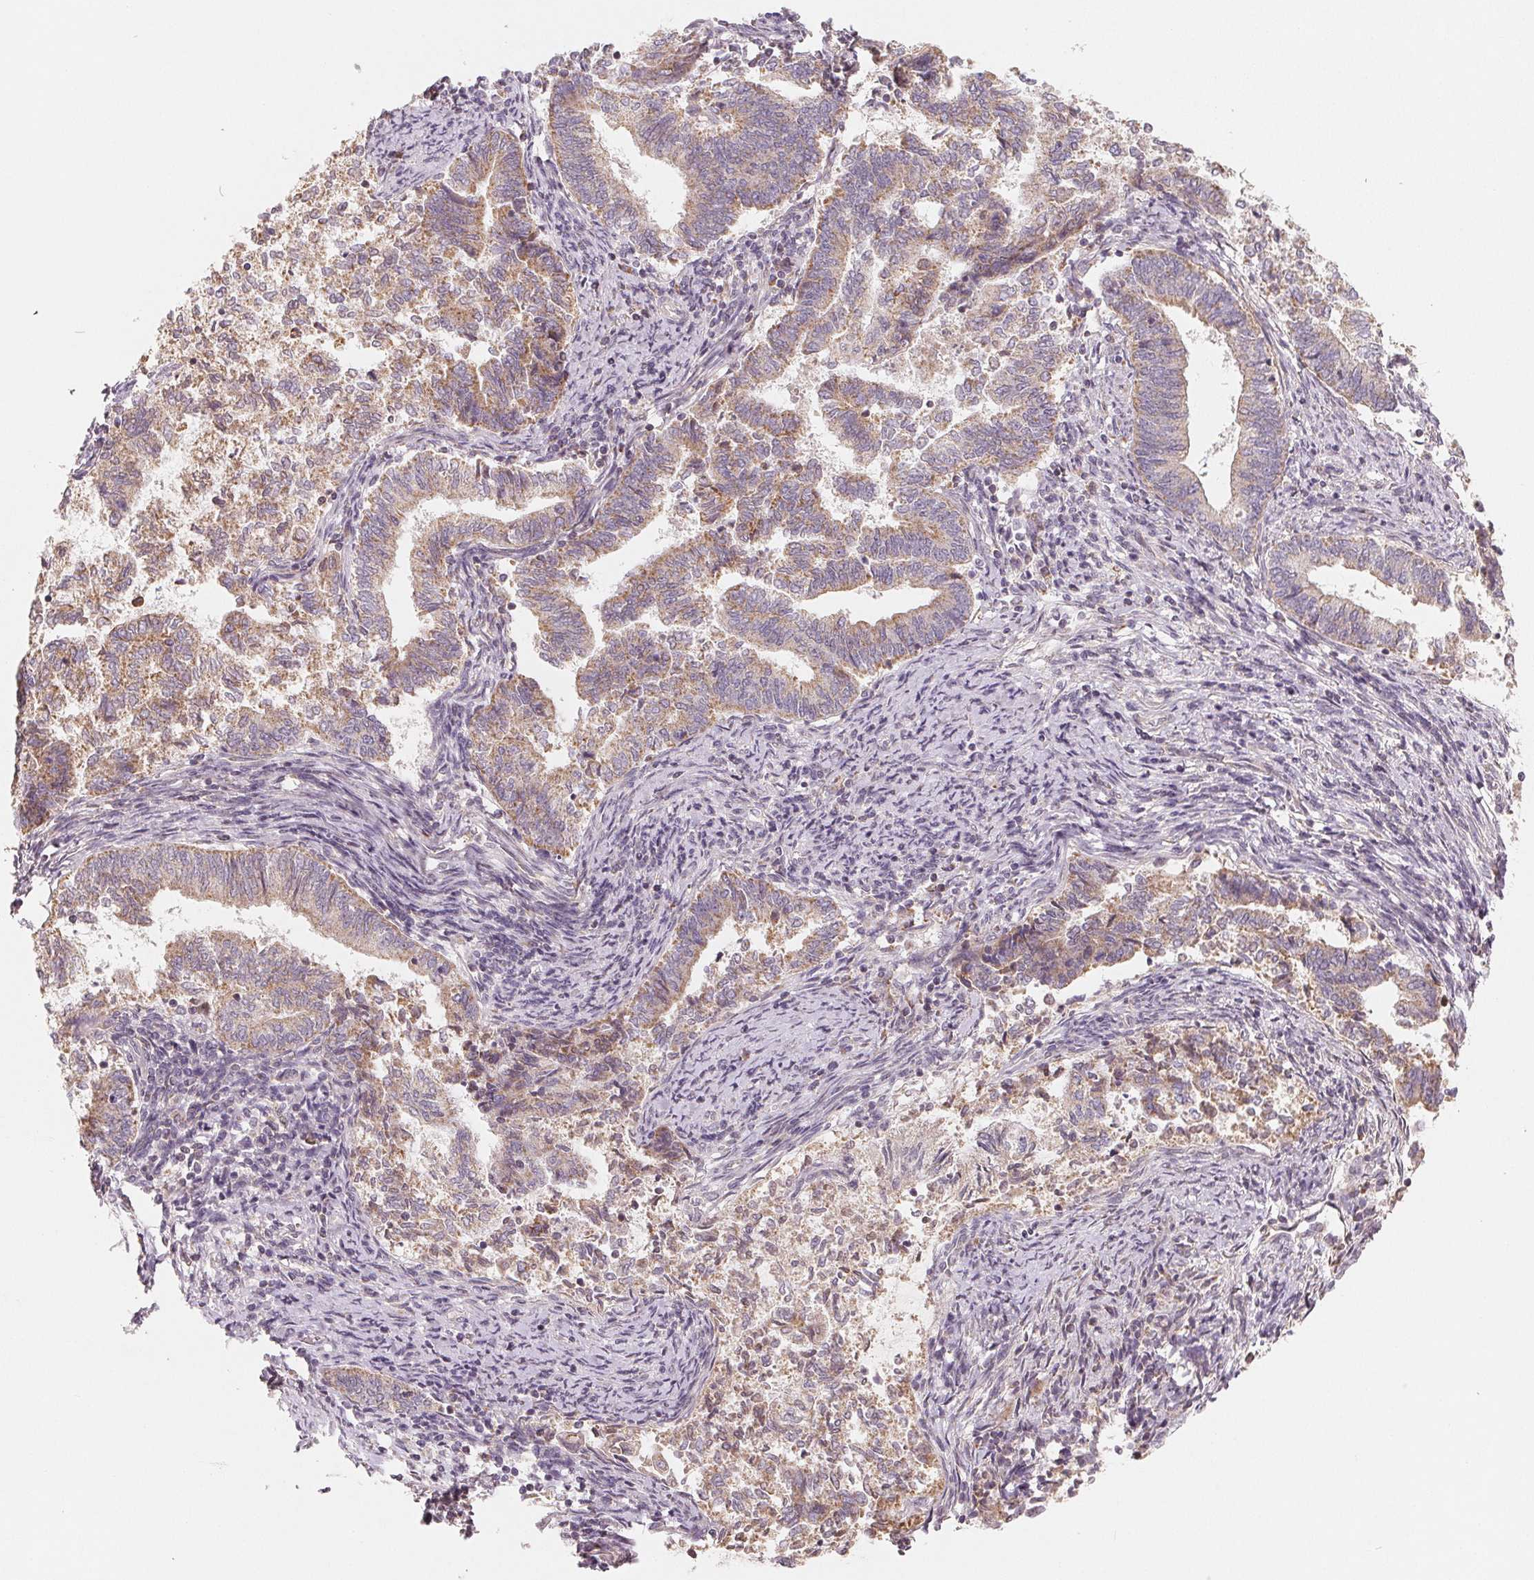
{"staining": {"intensity": "weak", "quantity": "25%-75%", "location": "cytoplasmic/membranous"}, "tissue": "endometrial cancer", "cell_type": "Tumor cells", "image_type": "cancer", "snomed": [{"axis": "morphology", "description": "Adenocarcinoma, NOS"}, {"axis": "topography", "description": "Endometrium"}], "caption": "High-power microscopy captured an immunohistochemistry (IHC) image of endometrial cancer, revealing weak cytoplasmic/membranous staining in approximately 25%-75% of tumor cells.", "gene": "GHITM", "patient": {"sex": "female", "age": 65}}